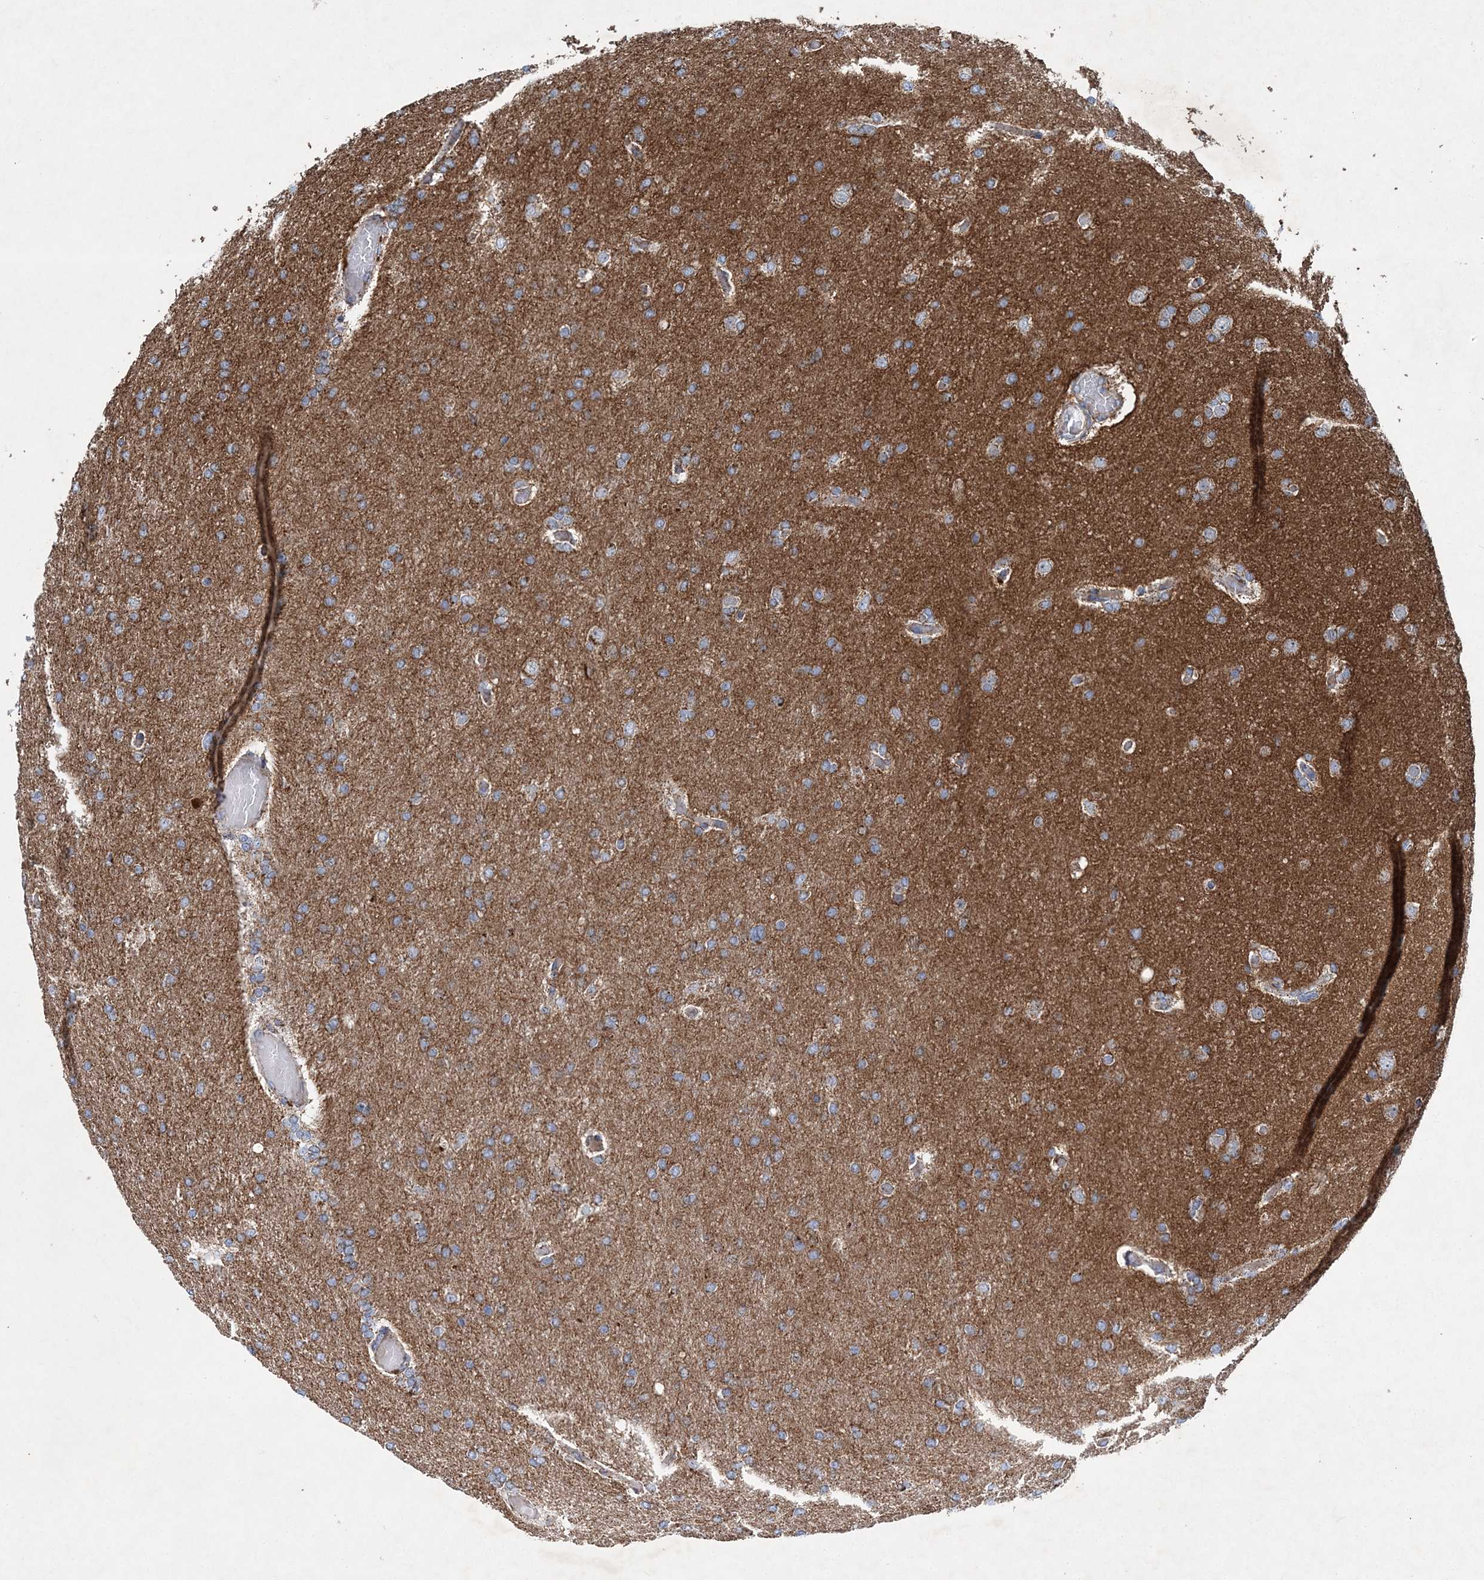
{"staining": {"intensity": "moderate", "quantity": "<25%", "location": "cytoplasmic/membranous"}, "tissue": "glioma", "cell_type": "Tumor cells", "image_type": "cancer", "snomed": [{"axis": "morphology", "description": "Glioma, malignant, High grade"}, {"axis": "topography", "description": "Cerebral cortex"}], "caption": "About <25% of tumor cells in high-grade glioma (malignant) exhibit moderate cytoplasmic/membranous protein expression as visualized by brown immunohistochemical staining.", "gene": "SPAG16", "patient": {"sex": "female", "age": 36}}